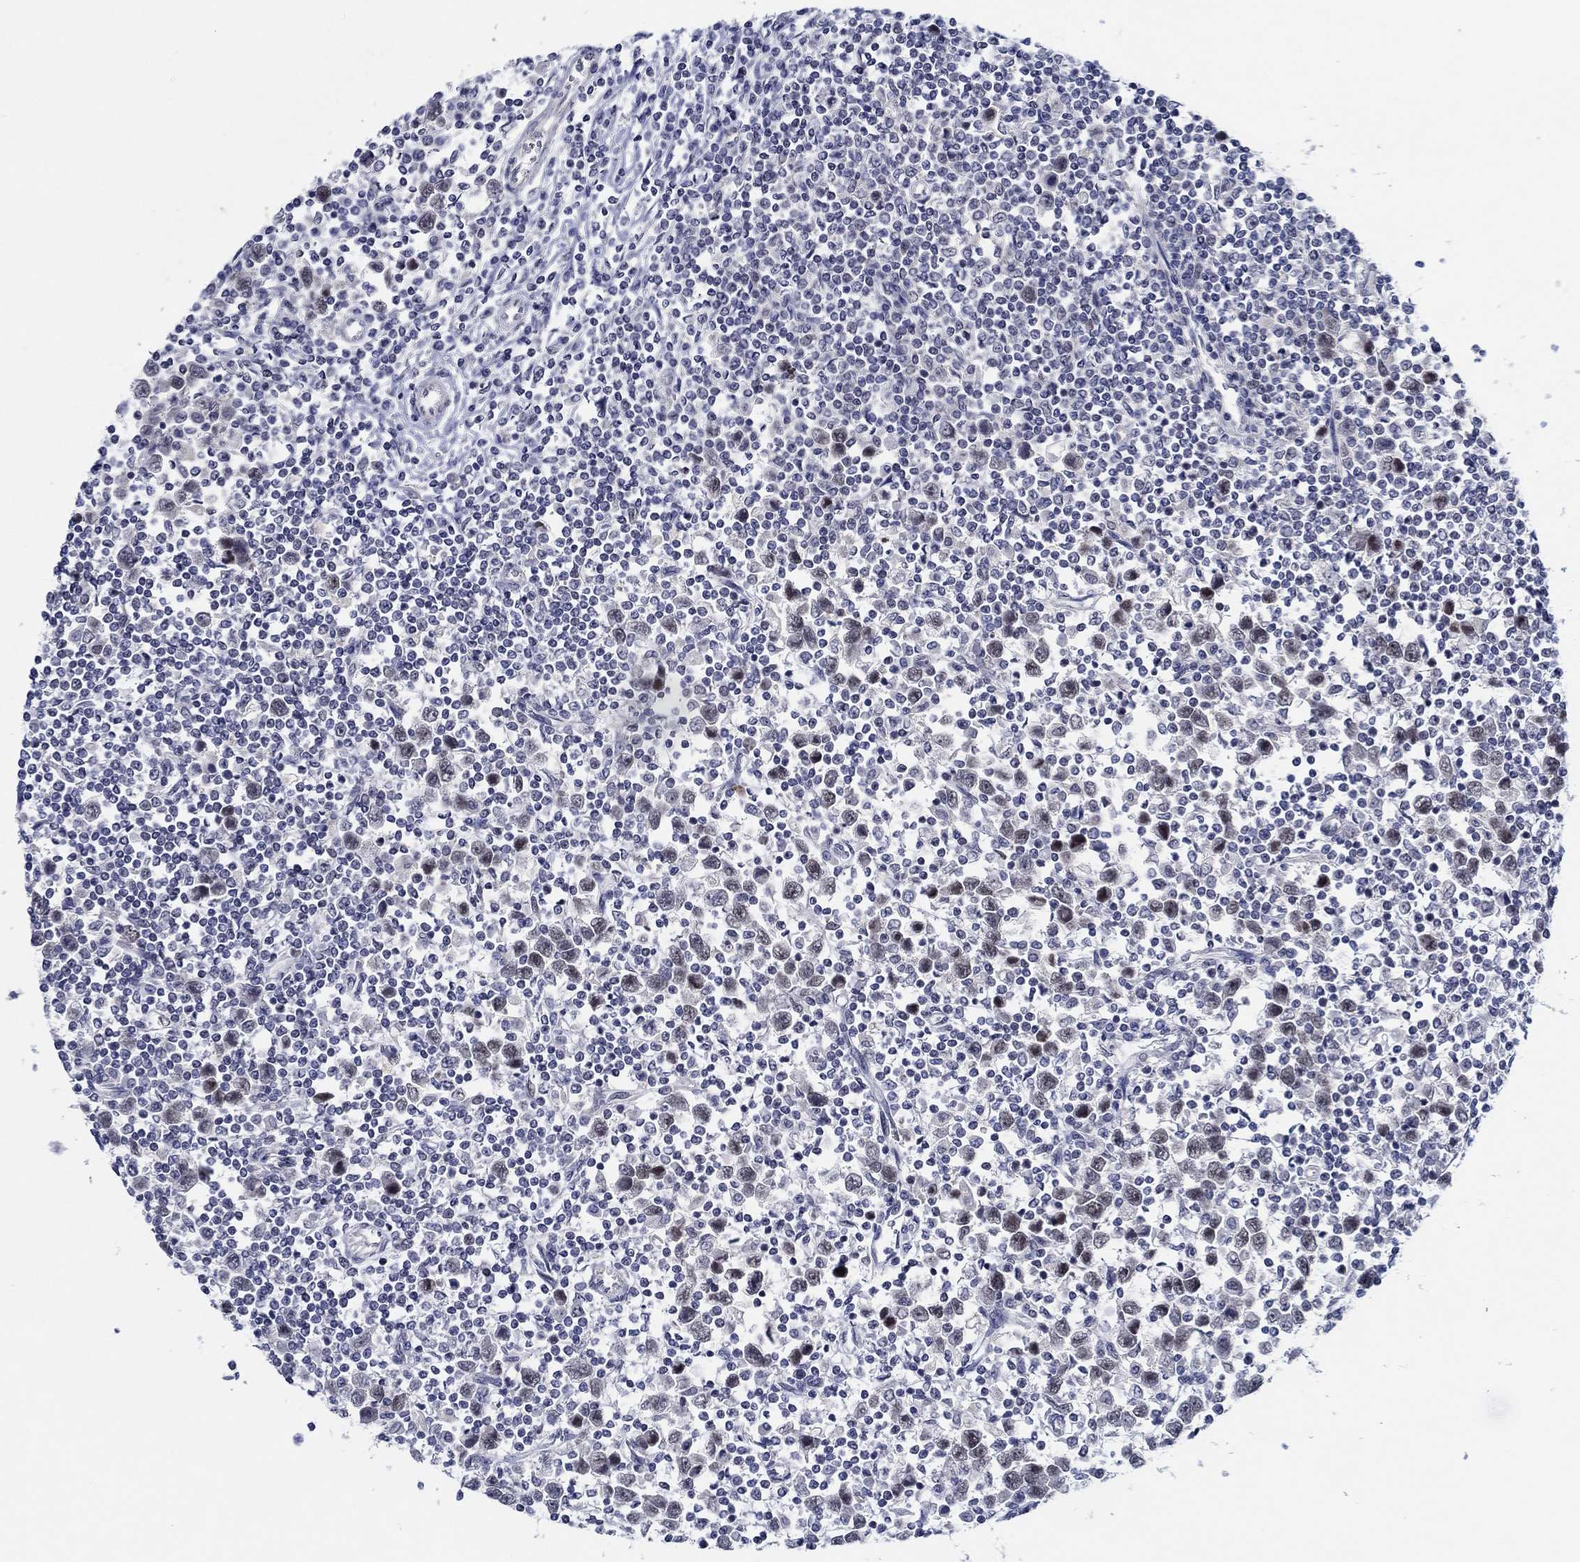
{"staining": {"intensity": "strong", "quantity": "<25%", "location": "nuclear"}, "tissue": "testis cancer", "cell_type": "Tumor cells", "image_type": "cancer", "snomed": [{"axis": "morphology", "description": "Normal tissue, NOS"}, {"axis": "morphology", "description": "Seminoma, NOS"}, {"axis": "topography", "description": "Testis"}, {"axis": "topography", "description": "Epididymis"}], "caption": "Immunohistochemical staining of human testis cancer shows strong nuclear protein expression in about <25% of tumor cells.", "gene": "SLC34A1", "patient": {"sex": "male", "age": 34}}